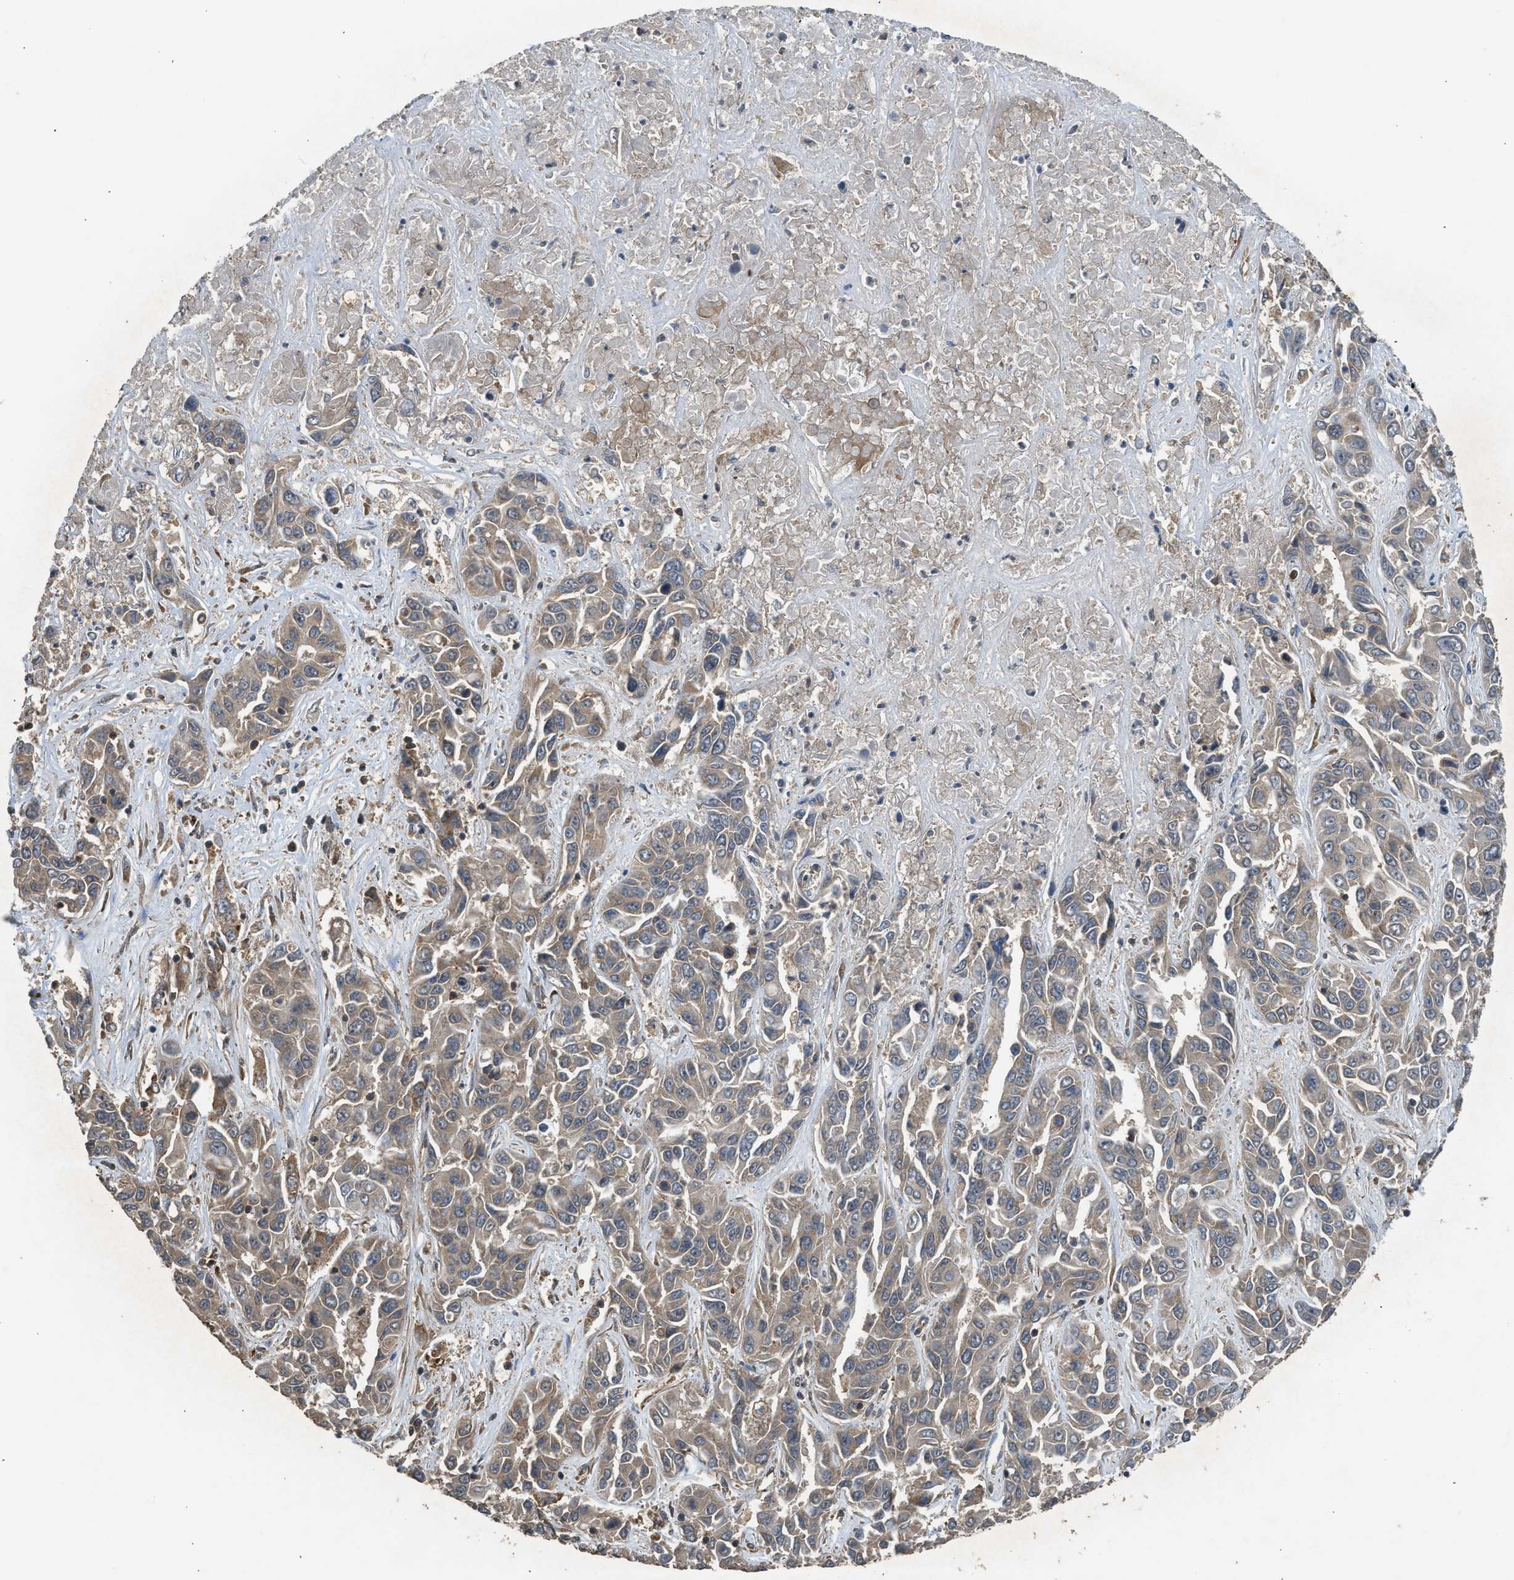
{"staining": {"intensity": "weak", "quantity": "25%-75%", "location": "cytoplasmic/membranous"}, "tissue": "liver cancer", "cell_type": "Tumor cells", "image_type": "cancer", "snomed": [{"axis": "morphology", "description": "Cholangiocarcinoma"}, {"axis": "topography", "description": "Liver"}], "caption": "The image shows a brown stain indicating the presence of a protein in the cytoplasmic/membranous of tumor cells in cholangiocarcinoma (liver).", "gene": "HIP1R", "patient": {"sex": "female", "age": 52}}